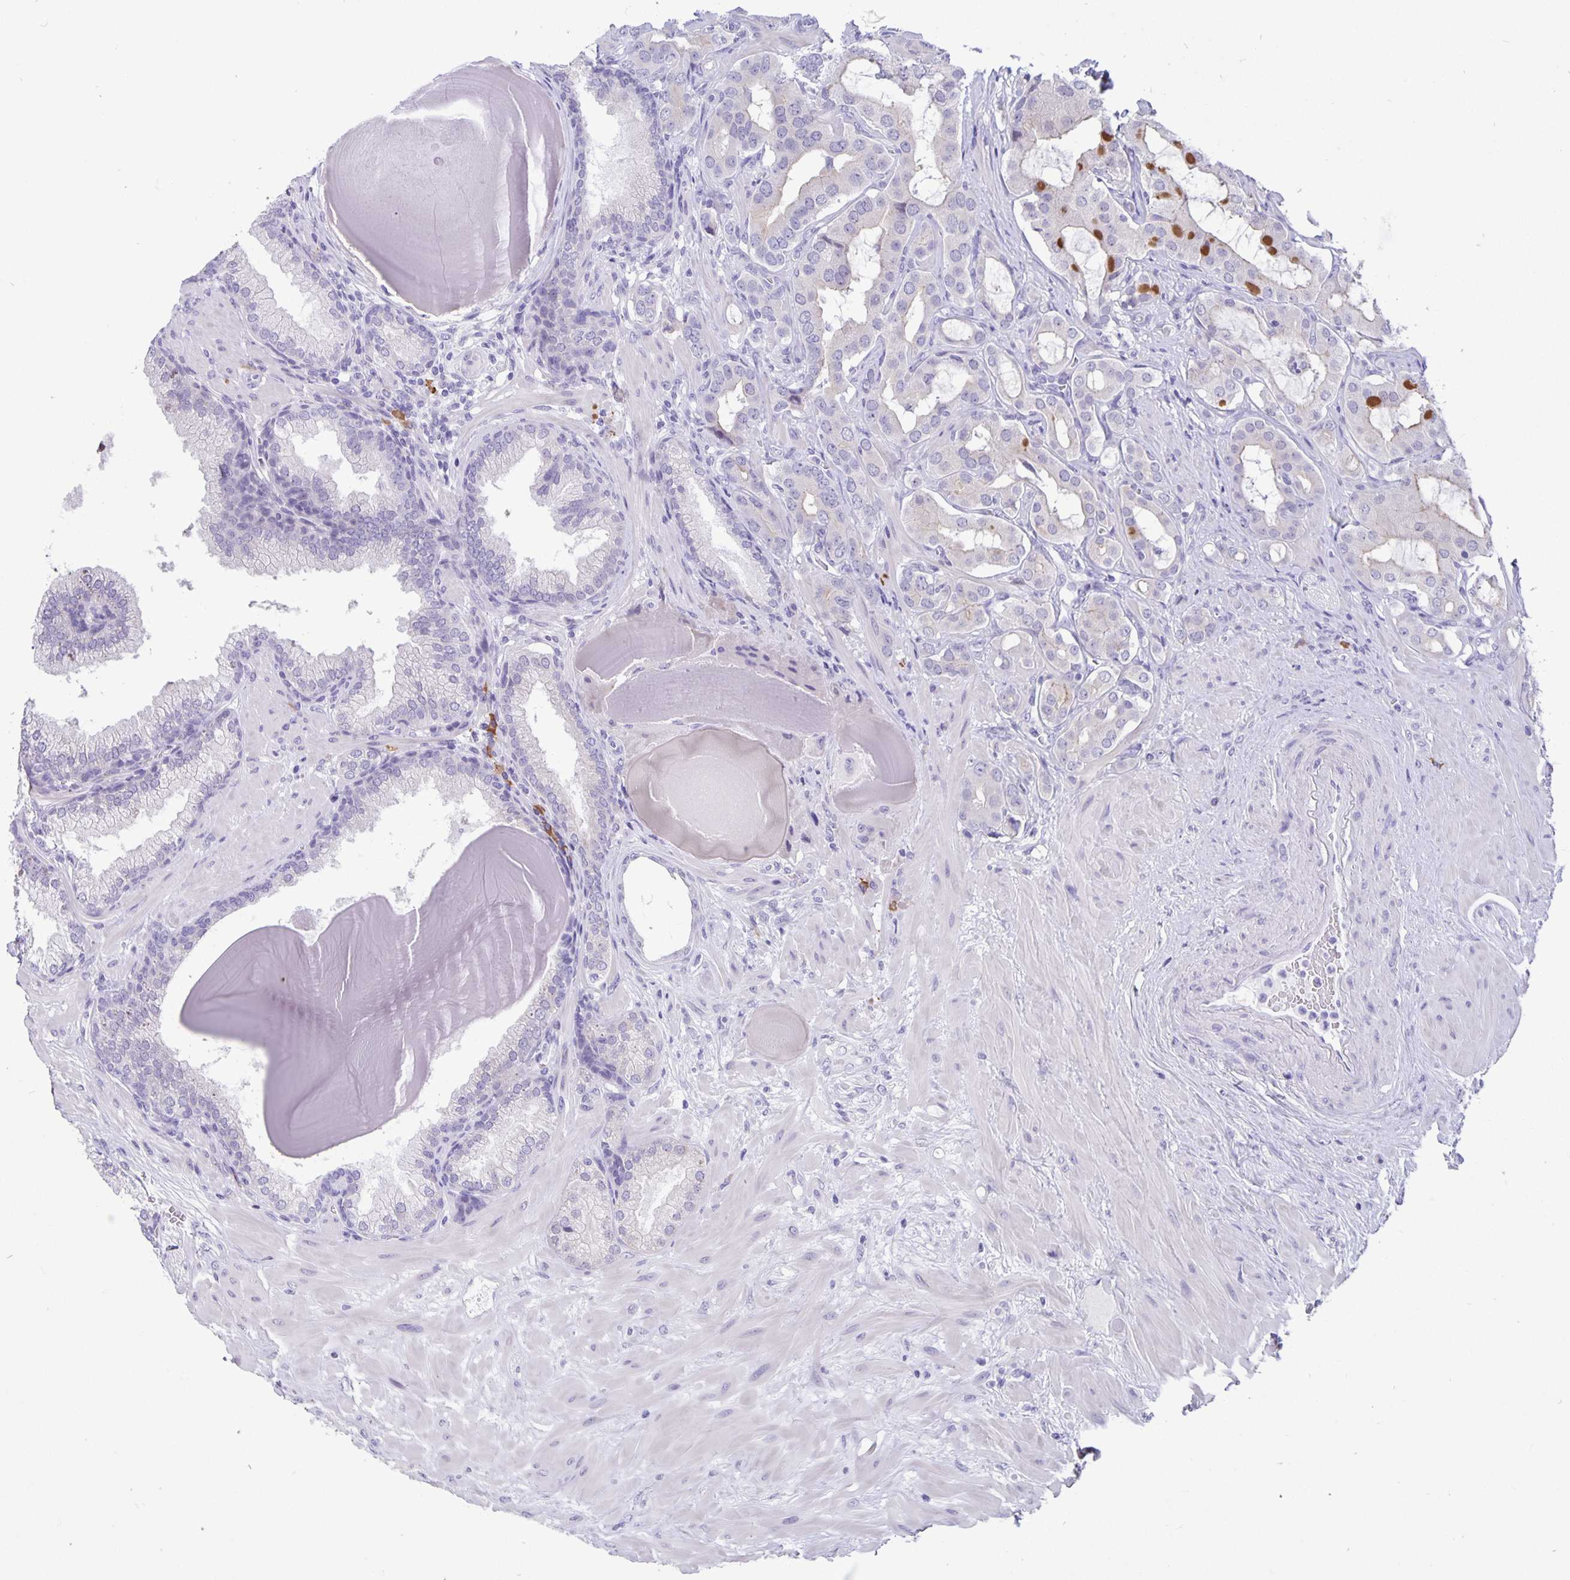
{"staining": {"intensity": "negative", "quantity": "none", "location": "none"}, "tissue": "prostate cancer", "cell_type": "Tumor cells", "image_type": "cancer", "snomed": [{"axis": "morphology", "description": "Adenocarcinoma, Low grade"}, {"axis": "topography", "description": "Prostate"}], "caption": "There is no significant expression in tumor cells of prostate cancer (low-grade adenocarcinoma).", "gene": "ERMN", "patient": {"sex": "male", "age": 57}}